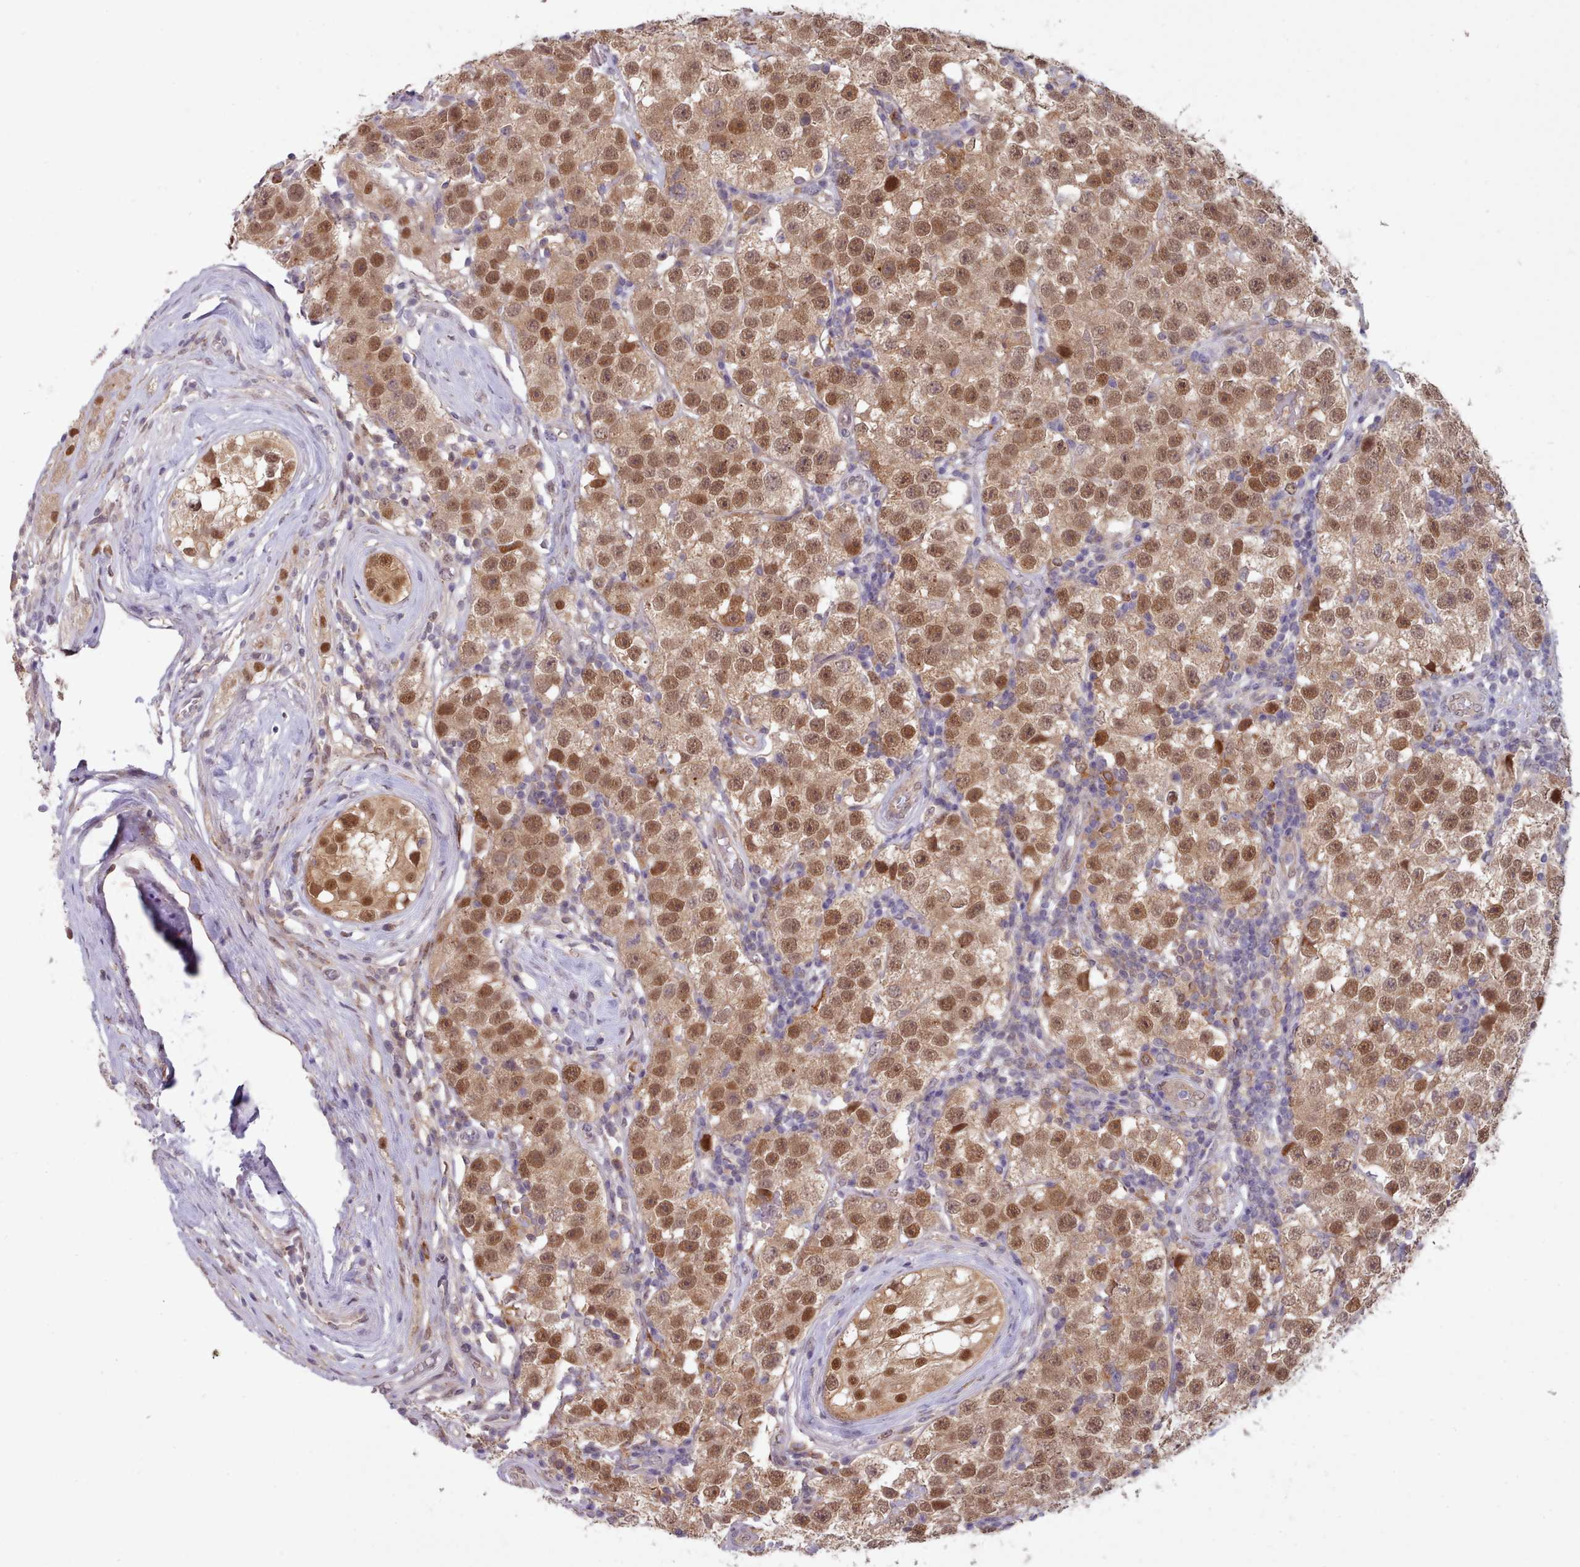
{"staining": {"intensity": "moderate", "quantity": ">75%", "location": "cytoplasmic/membranous,nuclear"}, "tissue": "testis cancer", "cell_type": "Tumor cells", "image_type": "cancer", "snomed": [{"axis": "morphology", "description": "Seminoma, NOS"}, {"axis": "topography", "description": "Testis"}], "caption": "Testis seminoma stained with DAB immunohistochemistry shows medium levels of moderate cytoplasmic/membranous and nuclear positivity in about >75% of tumor cells.", "gene": "CES3", "patient": {"sex": "male", "age": 34}}